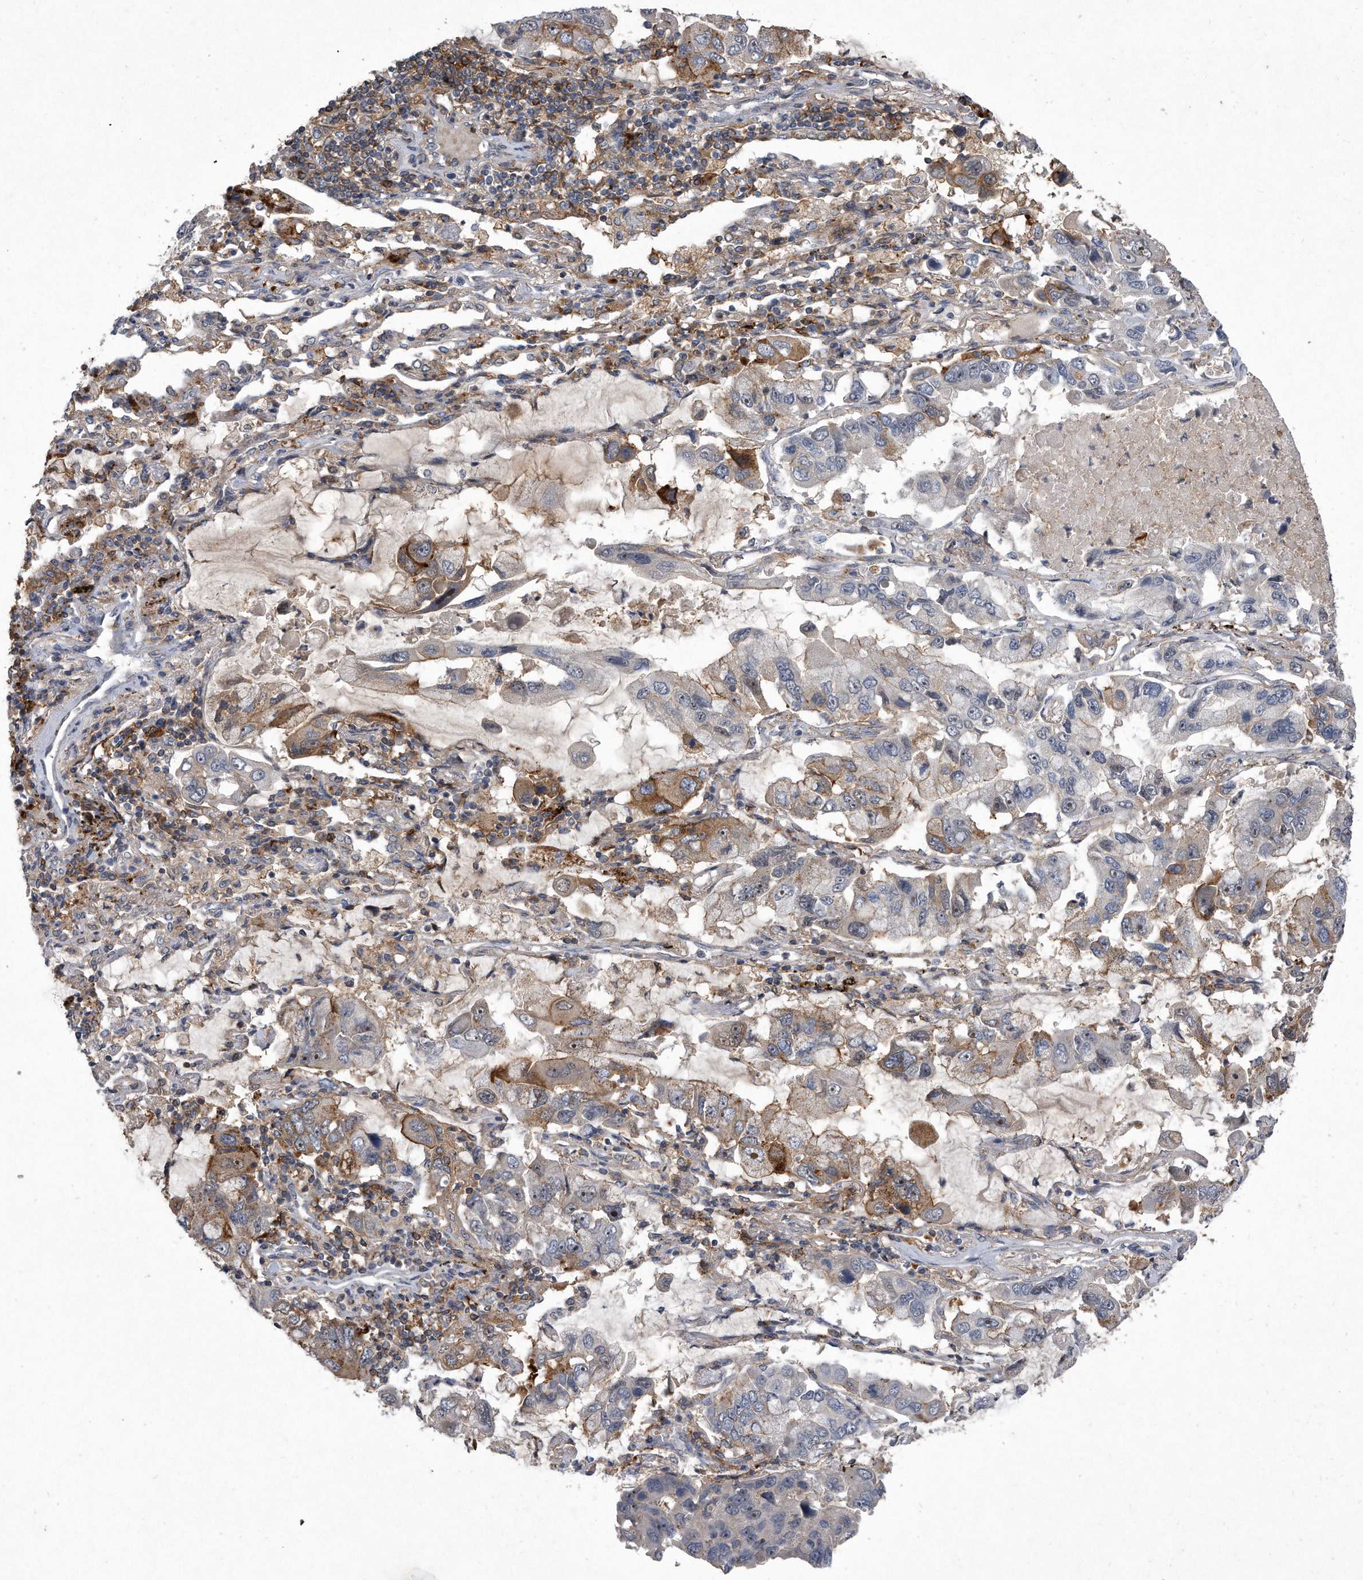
{"staining": {"intensity": "moderate", "quantity": "<25%", "location": "cytoplasmic/membranous"}, "tissue": "lung cancer", "cell_type": "Tumor cells", "image_type": "cancer", "snomed": [{"axis": "morphology", "description": "Adenocarcinoma, NOS"}, {"axis": "topography", "description": "Lung"}], "caption": "This micrograph exhibits immunohistochemistry staining of human lung cancer, with low moderate cytoplasmic/membranous expression in about <25% of tumor cells.", "gene": "PGBD2", "patient": {"sex": "male", "age": 64}}